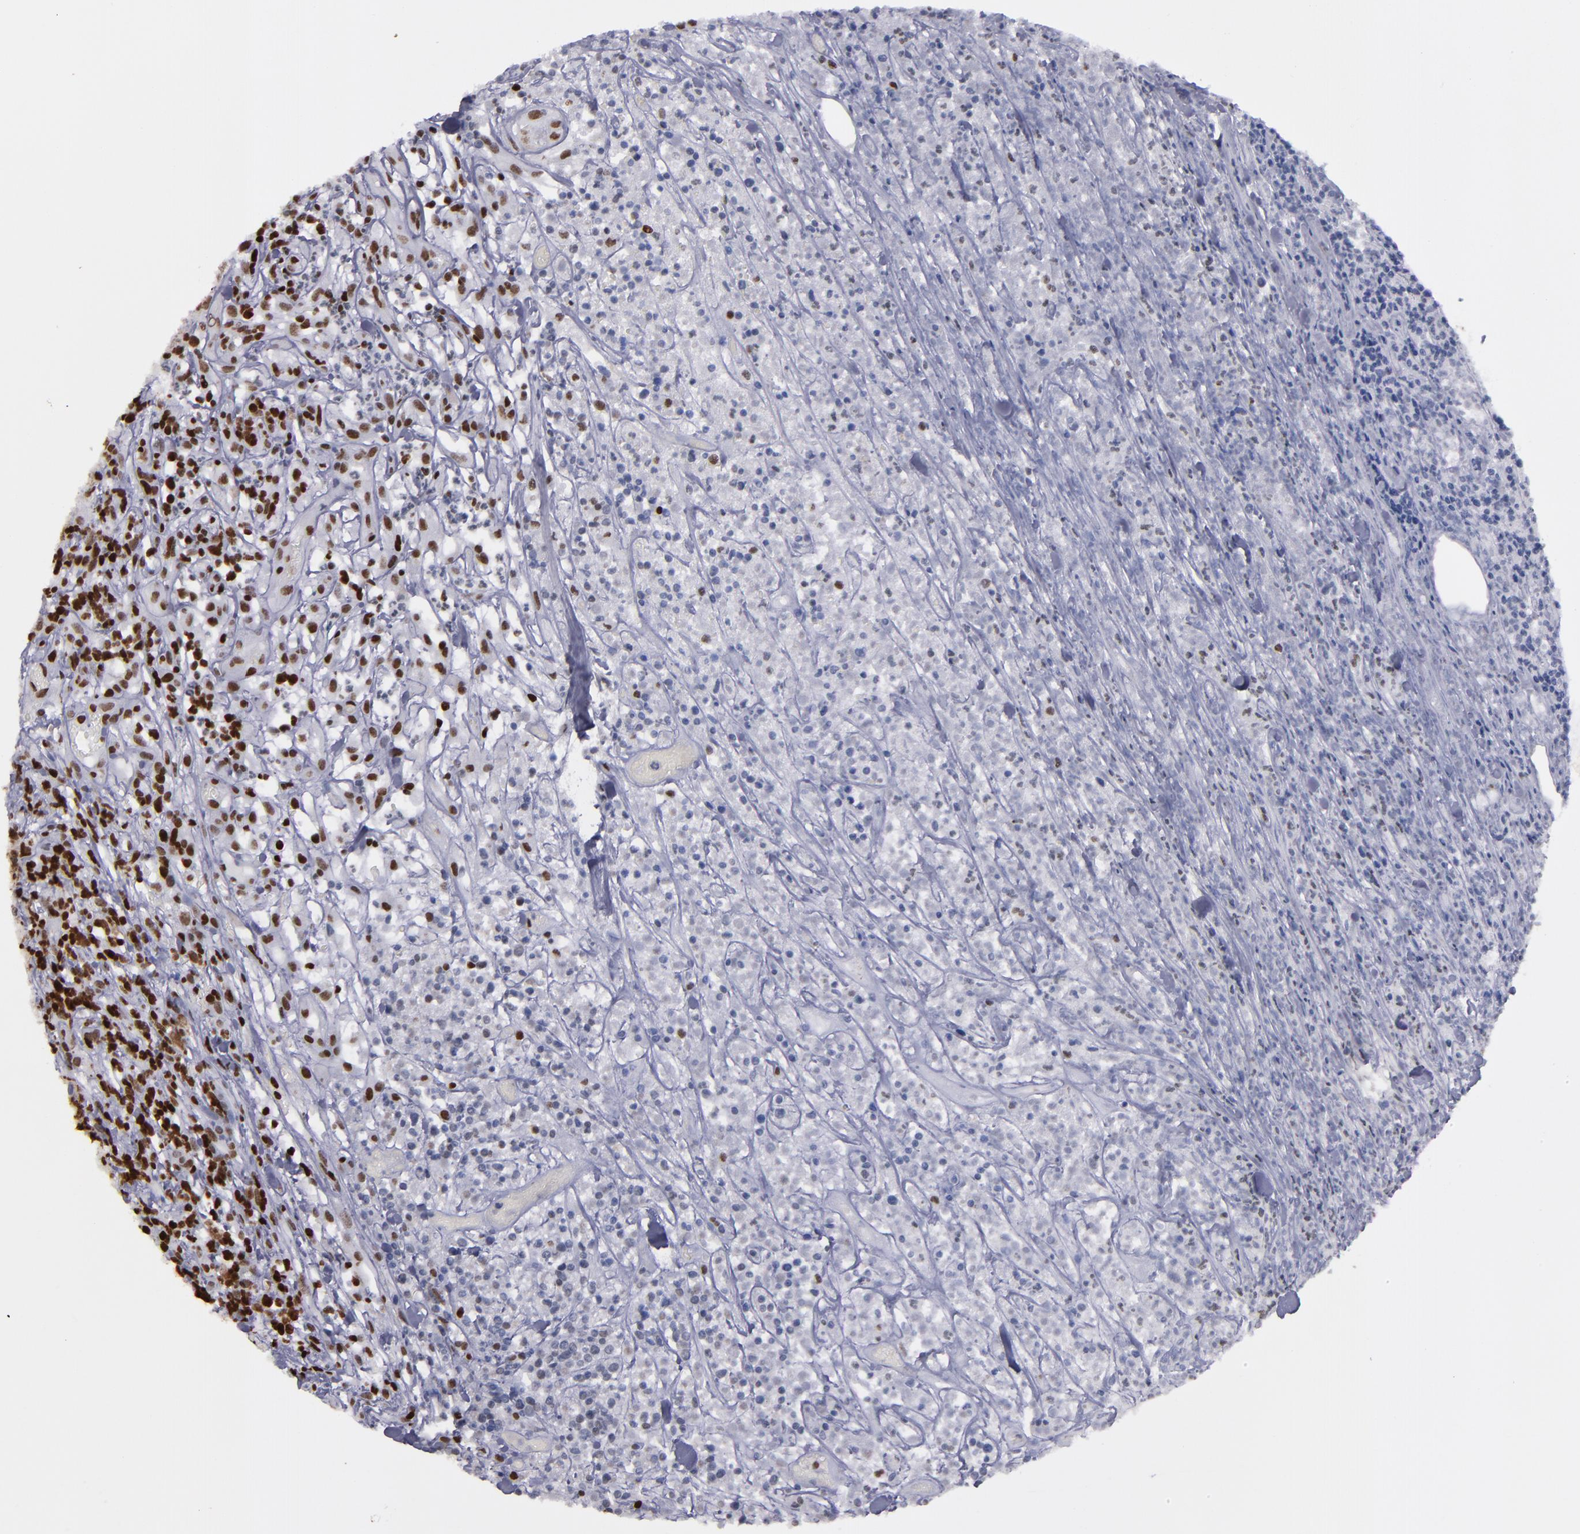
{"staining": {"intensity": "strong", "quantity": ">75%", "location": "nuclear"}, "tissue": "lymphoma", "cell_type": "Tumor cells", "image_type": "cancer", "snomed": [{"axis": "morphology", "description": "Malignant lymphoma, non-Hodgkin's type, High grade"}, {"axis": "topography", "description": "Lymph node"}], "caption": "Human malignant lymphoma, non-Hodgkin's type (high-grade) stained with a brown dye shows strong nuclear positive expression in approximately >75% of tumor cells.", "gene": "TERF2", "patient": {"sex": "female", "age": 73}}